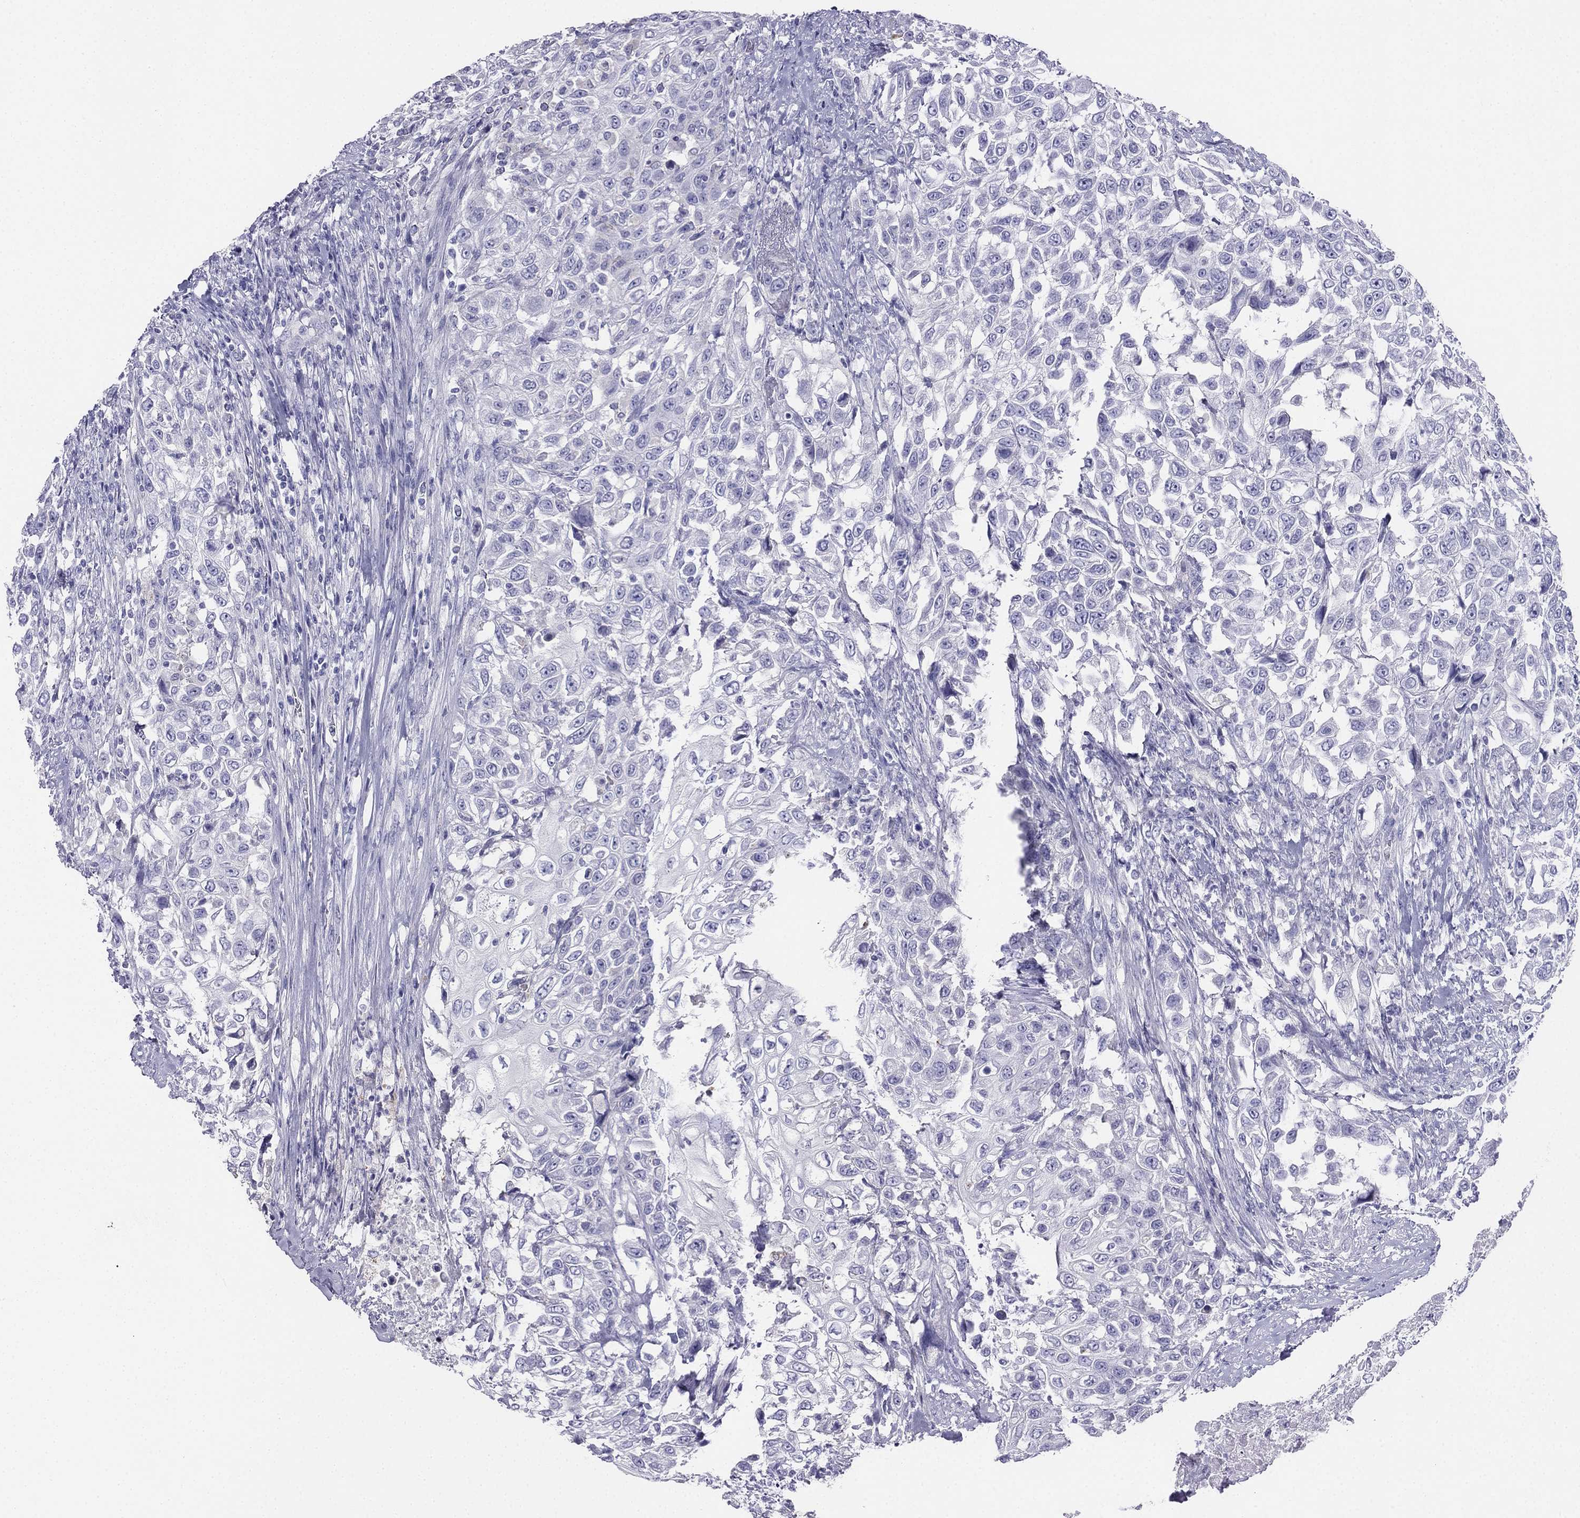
{"staining": {"intensity": "negative", "quantity": "none", "location": "none"}, "tissue": "urothelial cancer", "cell_type": "Tumor cells", "image_type": "cancer", "snomed": [{"axis": "morphology", "description": "Urothelial carcinoma, High grade"}, {"axis": "topography", "description": "Urinary bladder"}], "caption": "Immunohistochemistry histopathology image of urothelial cancer stained for a protein (brown), which displays no positivity in tumor cells.", "gene": "ALOXE3", "patient": {"sex": "female", "age": 56}}